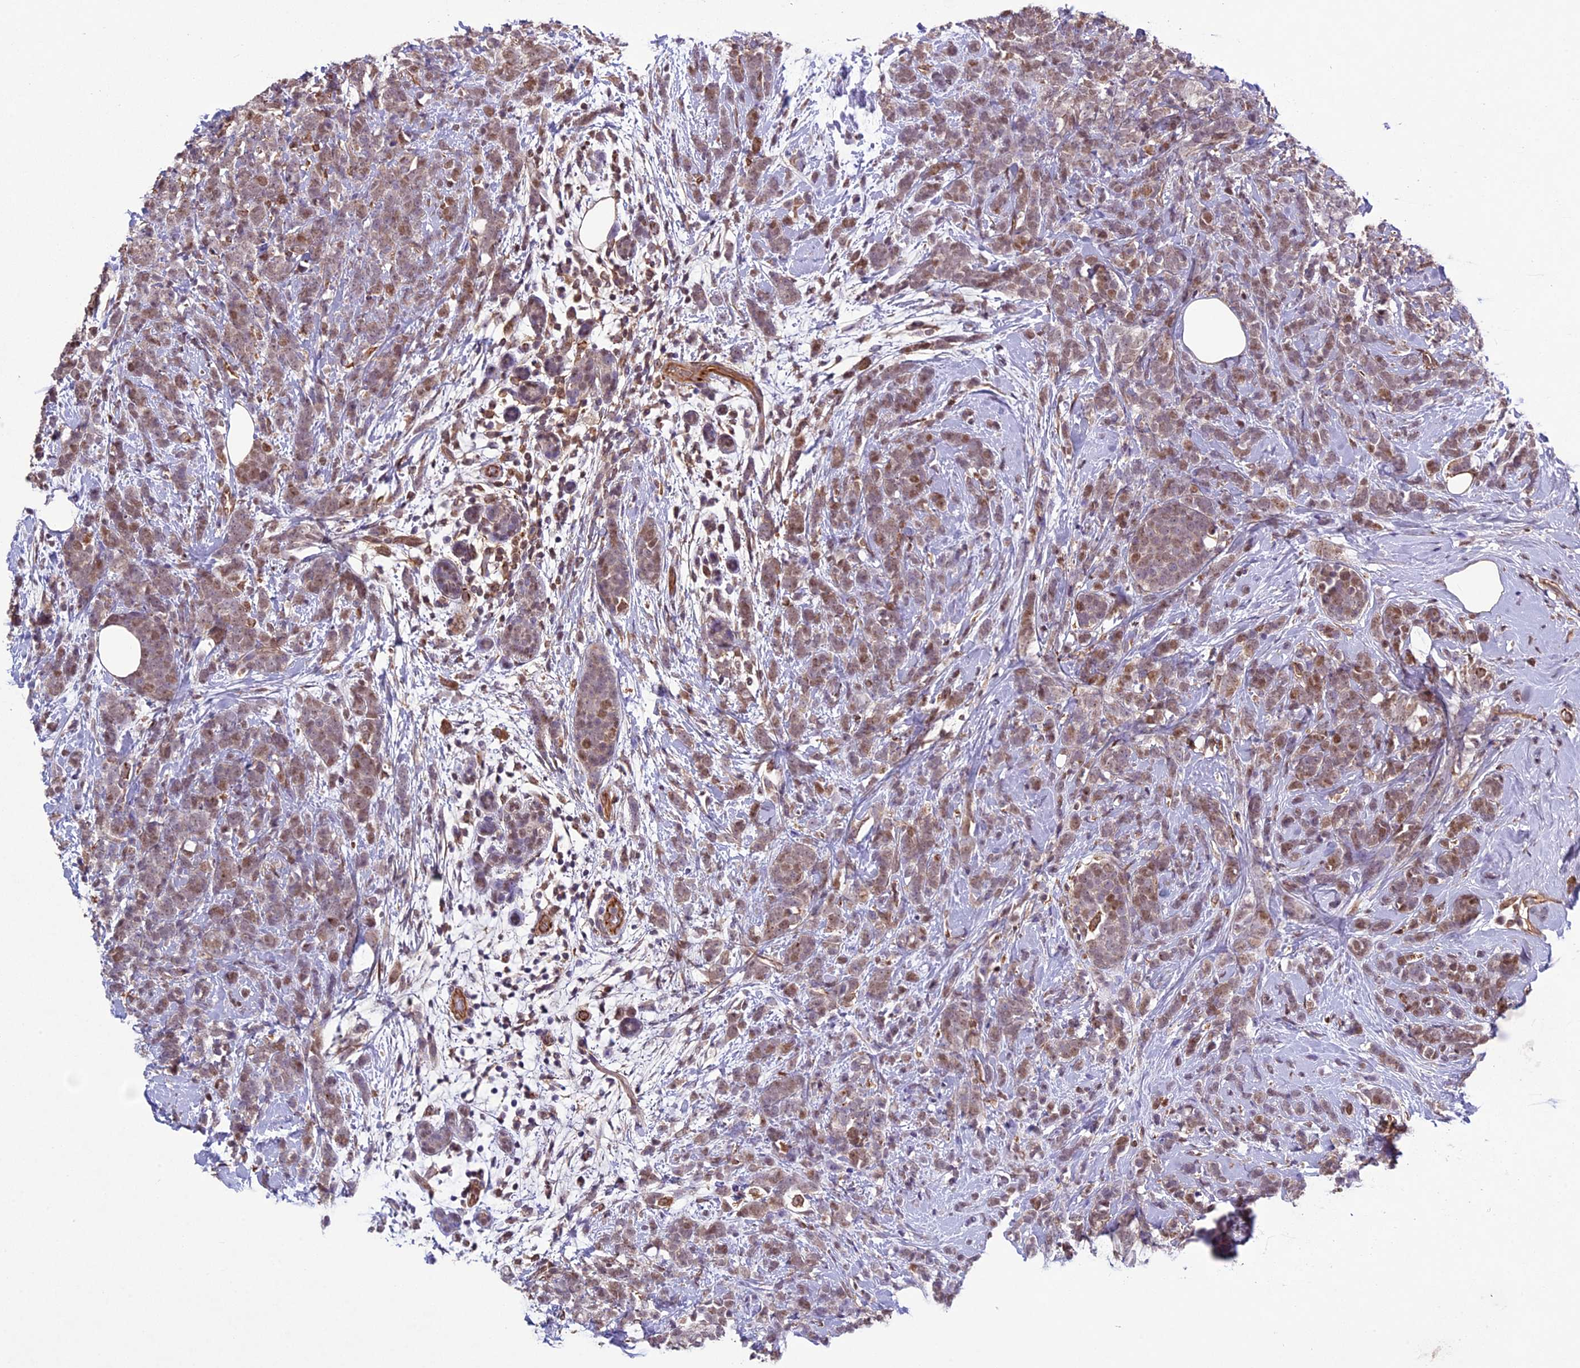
{"staining": {"intensity": "weak", "quantity": ">75%", "location": "cytoplasmic/membranous,nuclear"}, "tissue": "breast cancer", "cell_type": "Tumor cells", "image_type": "cancer", "snomed": [{"axis": "morphology", "description": "Duct carcinoma"}, {"axis": "topography", "description": "Breast"}], "caption": "Immunohistochemical staining of breast cancer (invasive ductal carcinoma) shows weak cytoplasmic/membranous and nuclear protein positivity in approximately >75% of tumor cells. (DAB (3,3'-diaminobenzidine) IHC, brown staining for protein, blue staining for nuclei).", "gene": "C3orf70", "patient": {"sex": "female", "age": 75}}